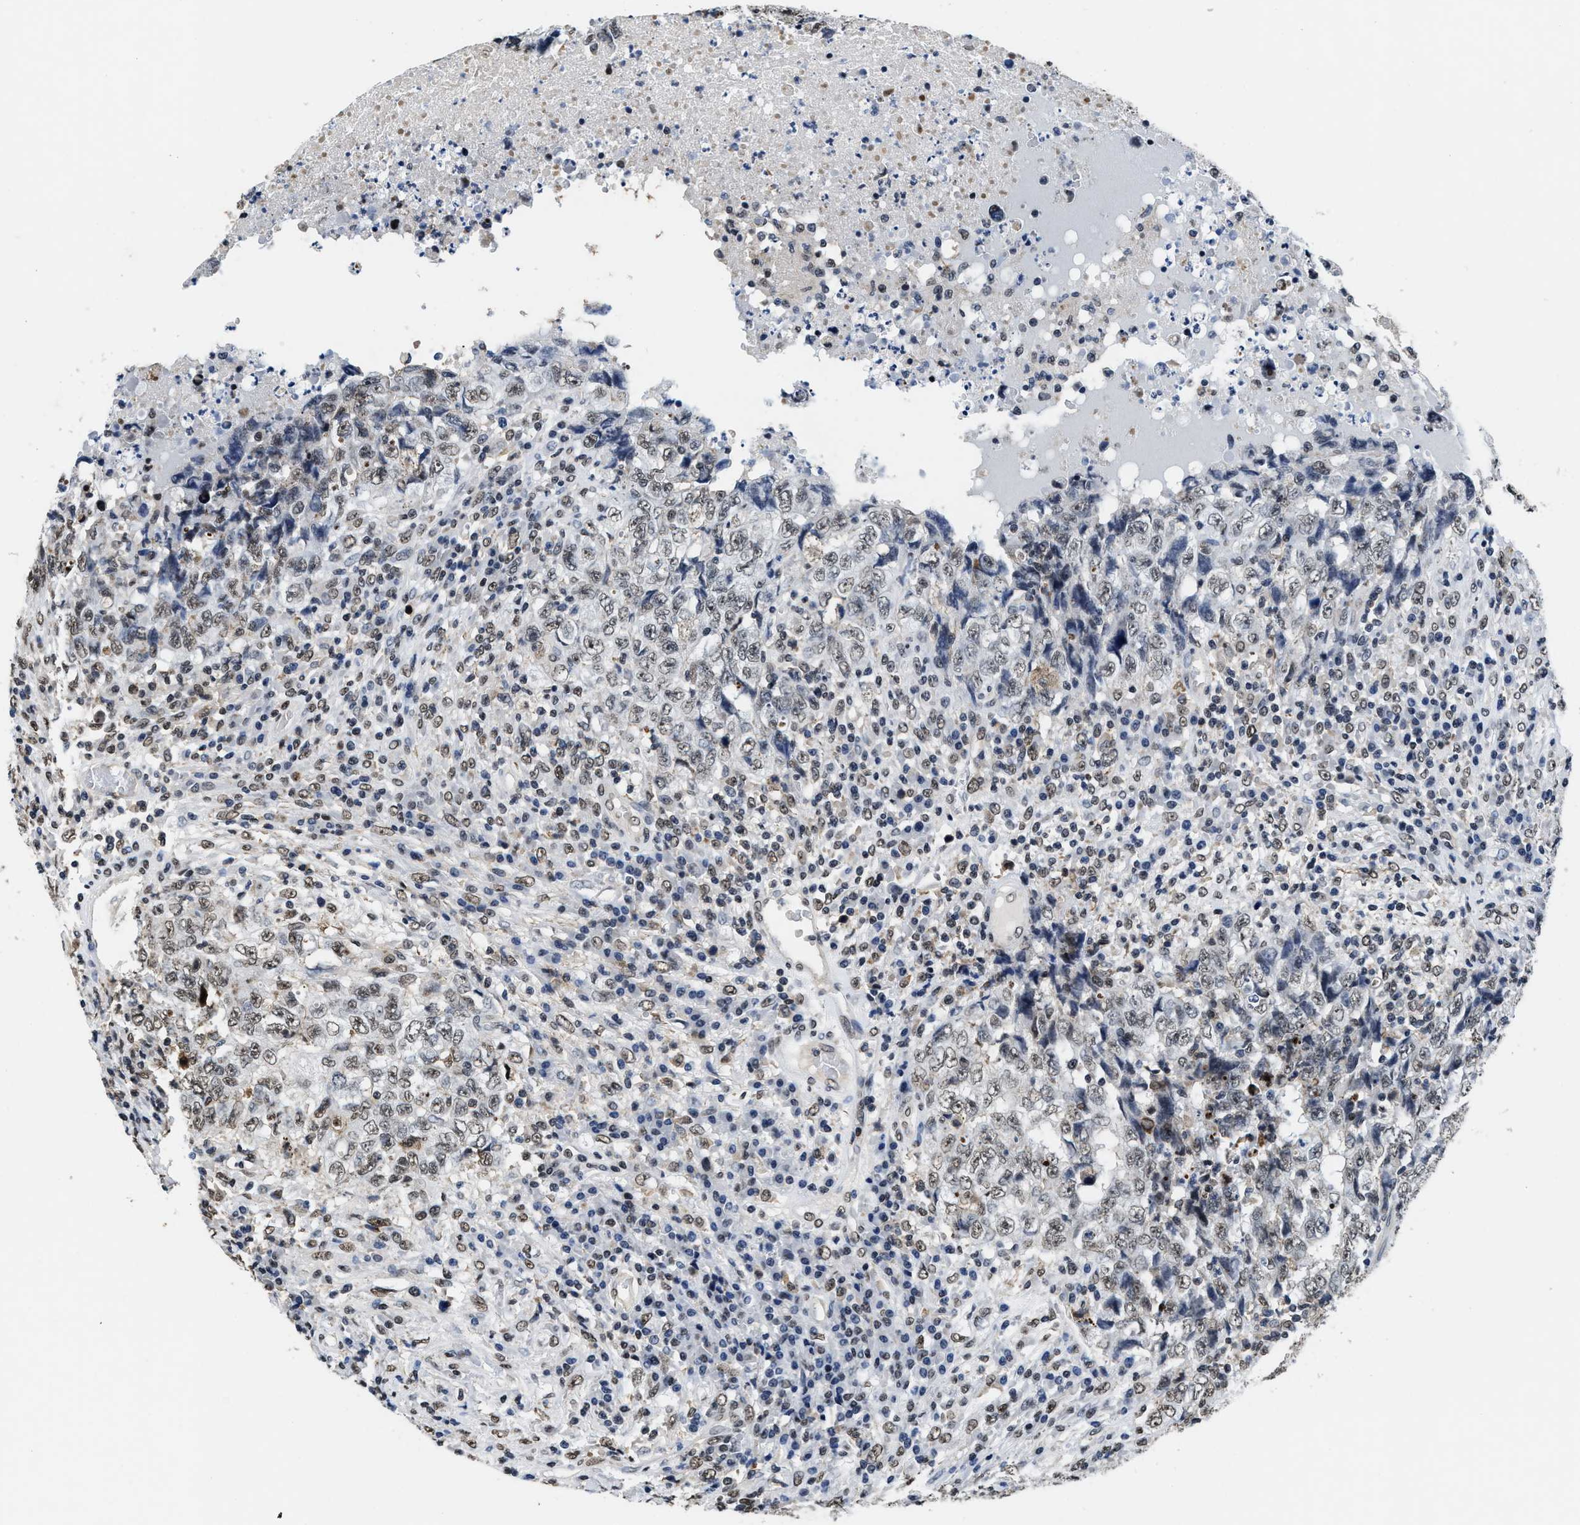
{"staining": {"intensity": "weak", "quantity": ">75%", "location": "nuclear"}, "tissue": "testis cancer", "cell_type": "Tumor cells", "image_type": "cancer", "snomed": [{"axis": "morphology", "description": "Necrosis, NOS"}, {"axis": "morphology", "description": "Carcinoma, Embryonal, NOS"}, {"axis": "topography", "description": "Testis"}], "caption": "An image showing weak nuclear staining in about >75% of tumor cells in testis cancer, as visualized by brown immunohistochemical staining.", "gene": "SUPT16H", "patient": {"sex": "male", "age": 19}}